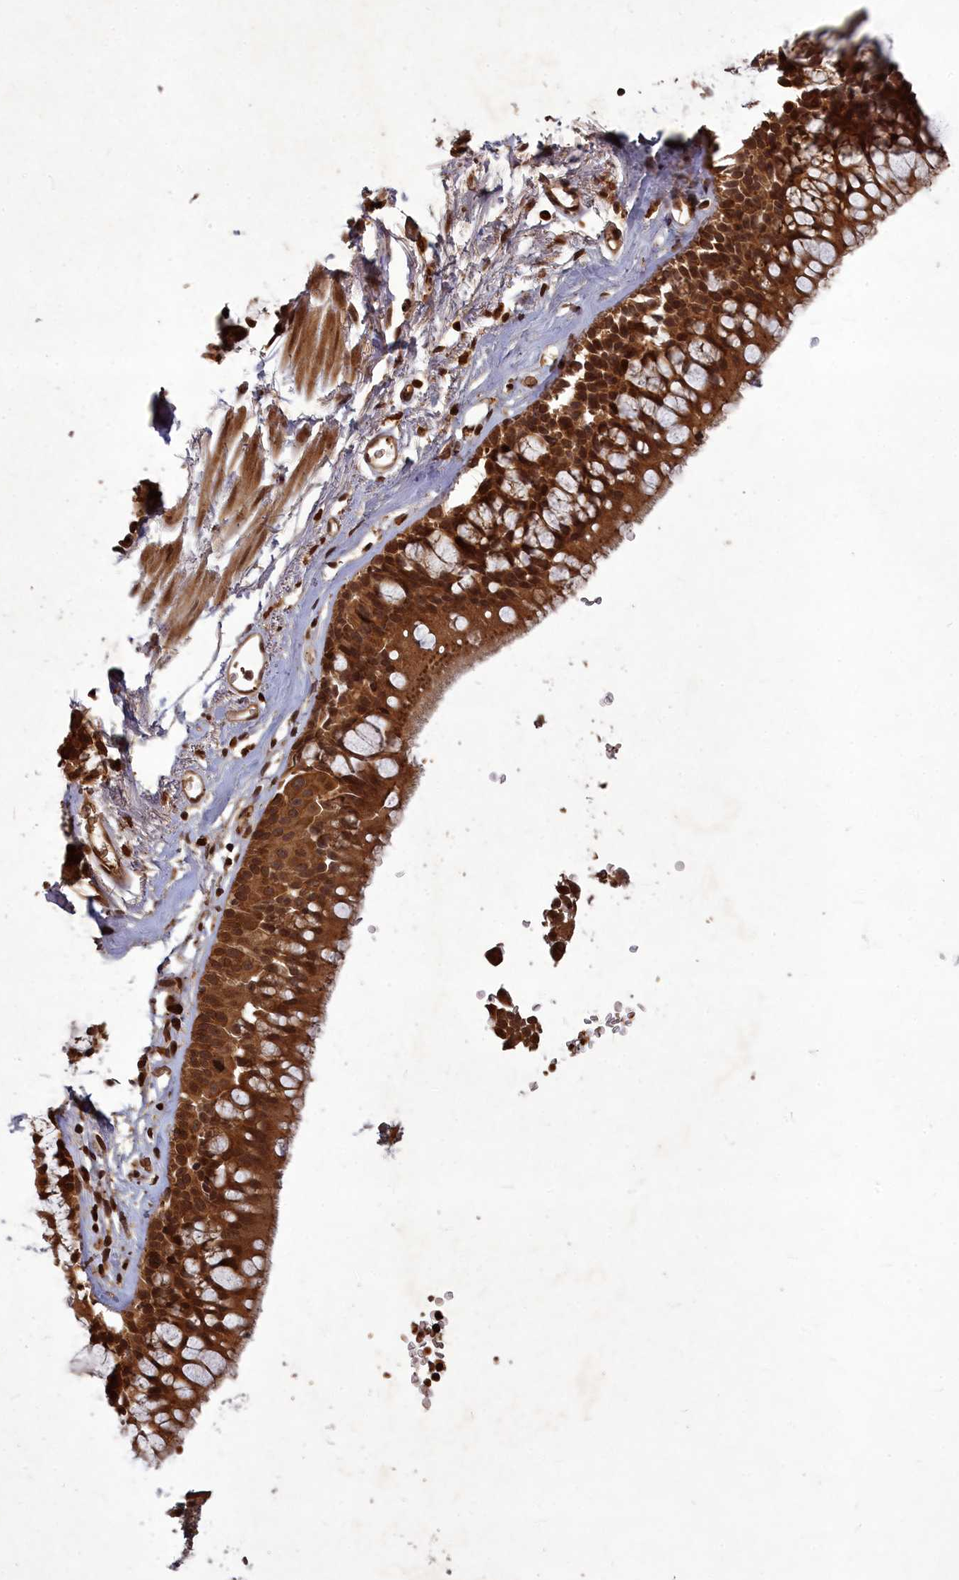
{"staining": {"intensity": "strong", "quantity": ">75%", "location": "cytoplasmic/membranous,nuclear"}, "tissue": "bronchus", "cell_type": "Respiratory epithelial cells", "image_type": "normal", "snomed": [{"axis": "morphology", "description": "Normal tissue, NOS"}, {"axis": "morphology", "description": "Inflammation, NOS"}, {"axis": "topography", "description": "Cartilage tissue"}, {"axis": "topography", "description": "Bronchus"}, {"axis": "topography", "description": "Lung"}], "caption": "Immunohistochemistry histopathology image of normal bronchus stained for a protein (brown), which exhibits high levels of strong cytoplasmic/membranous,nuclear positivity in approximately >75% of respiratory epithelial cells.", "gene": "SRMS", "patient": {"sex": "female", "age": 64}}